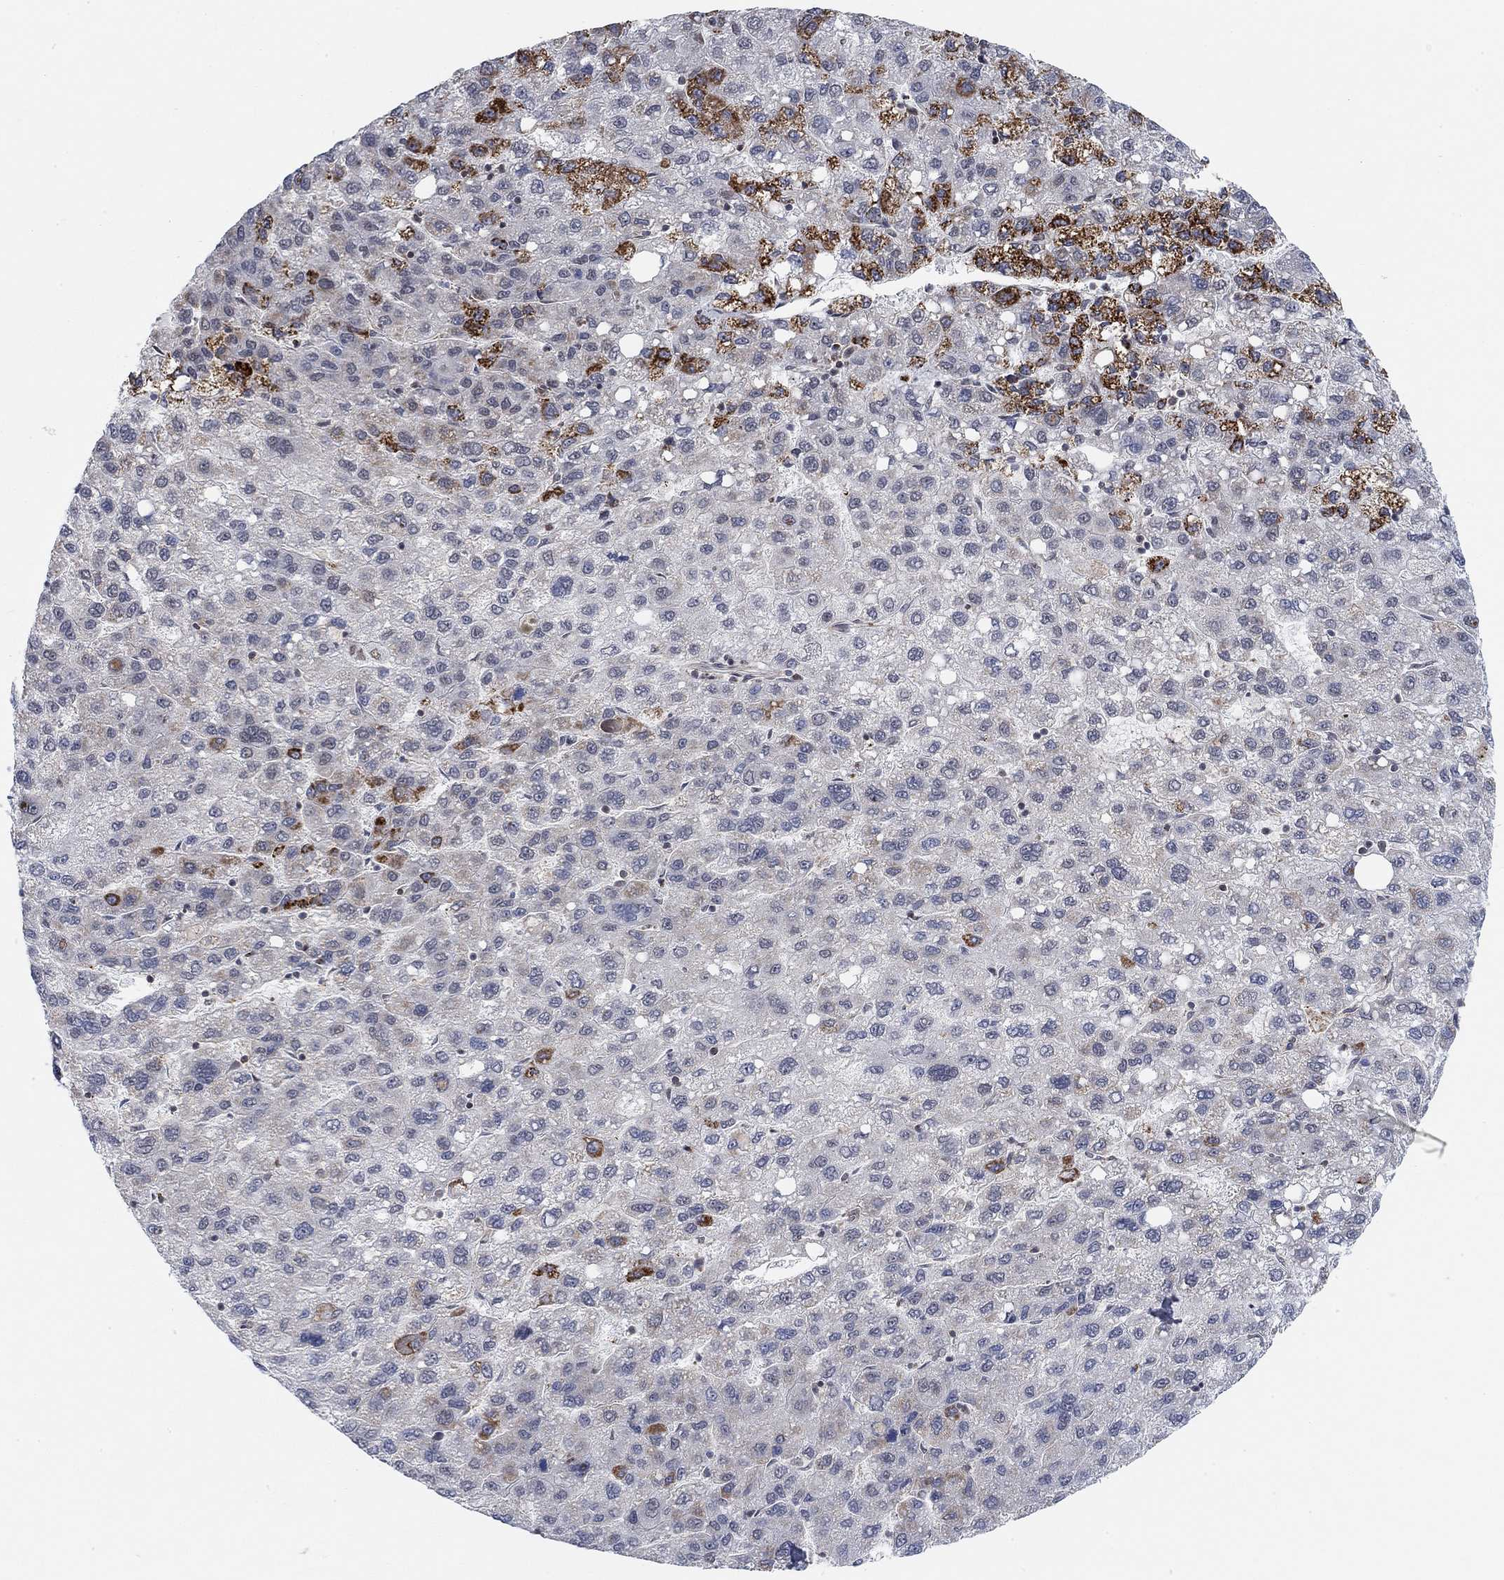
{"staining": {"intensity": "negative", "quantity": "none", "location": "none"}, "tissue": "liver cancer", "cell_type": "Tumor cells", "image_type": "cancer", "snomed": [{"axis": "morphology", "description": "Carcinoma, Hepatocellular, NOS"}, {"axis": "topography", "description": "Liver"}], "caption": "An immunohistochemistry photomicrograph of liver cancer is shown. There is no staining in tumor cells of liver cancer. Nuclei are stained in blue.", "gene": "PWWP2B", "patient": {"sex": "female", "age": 82}}